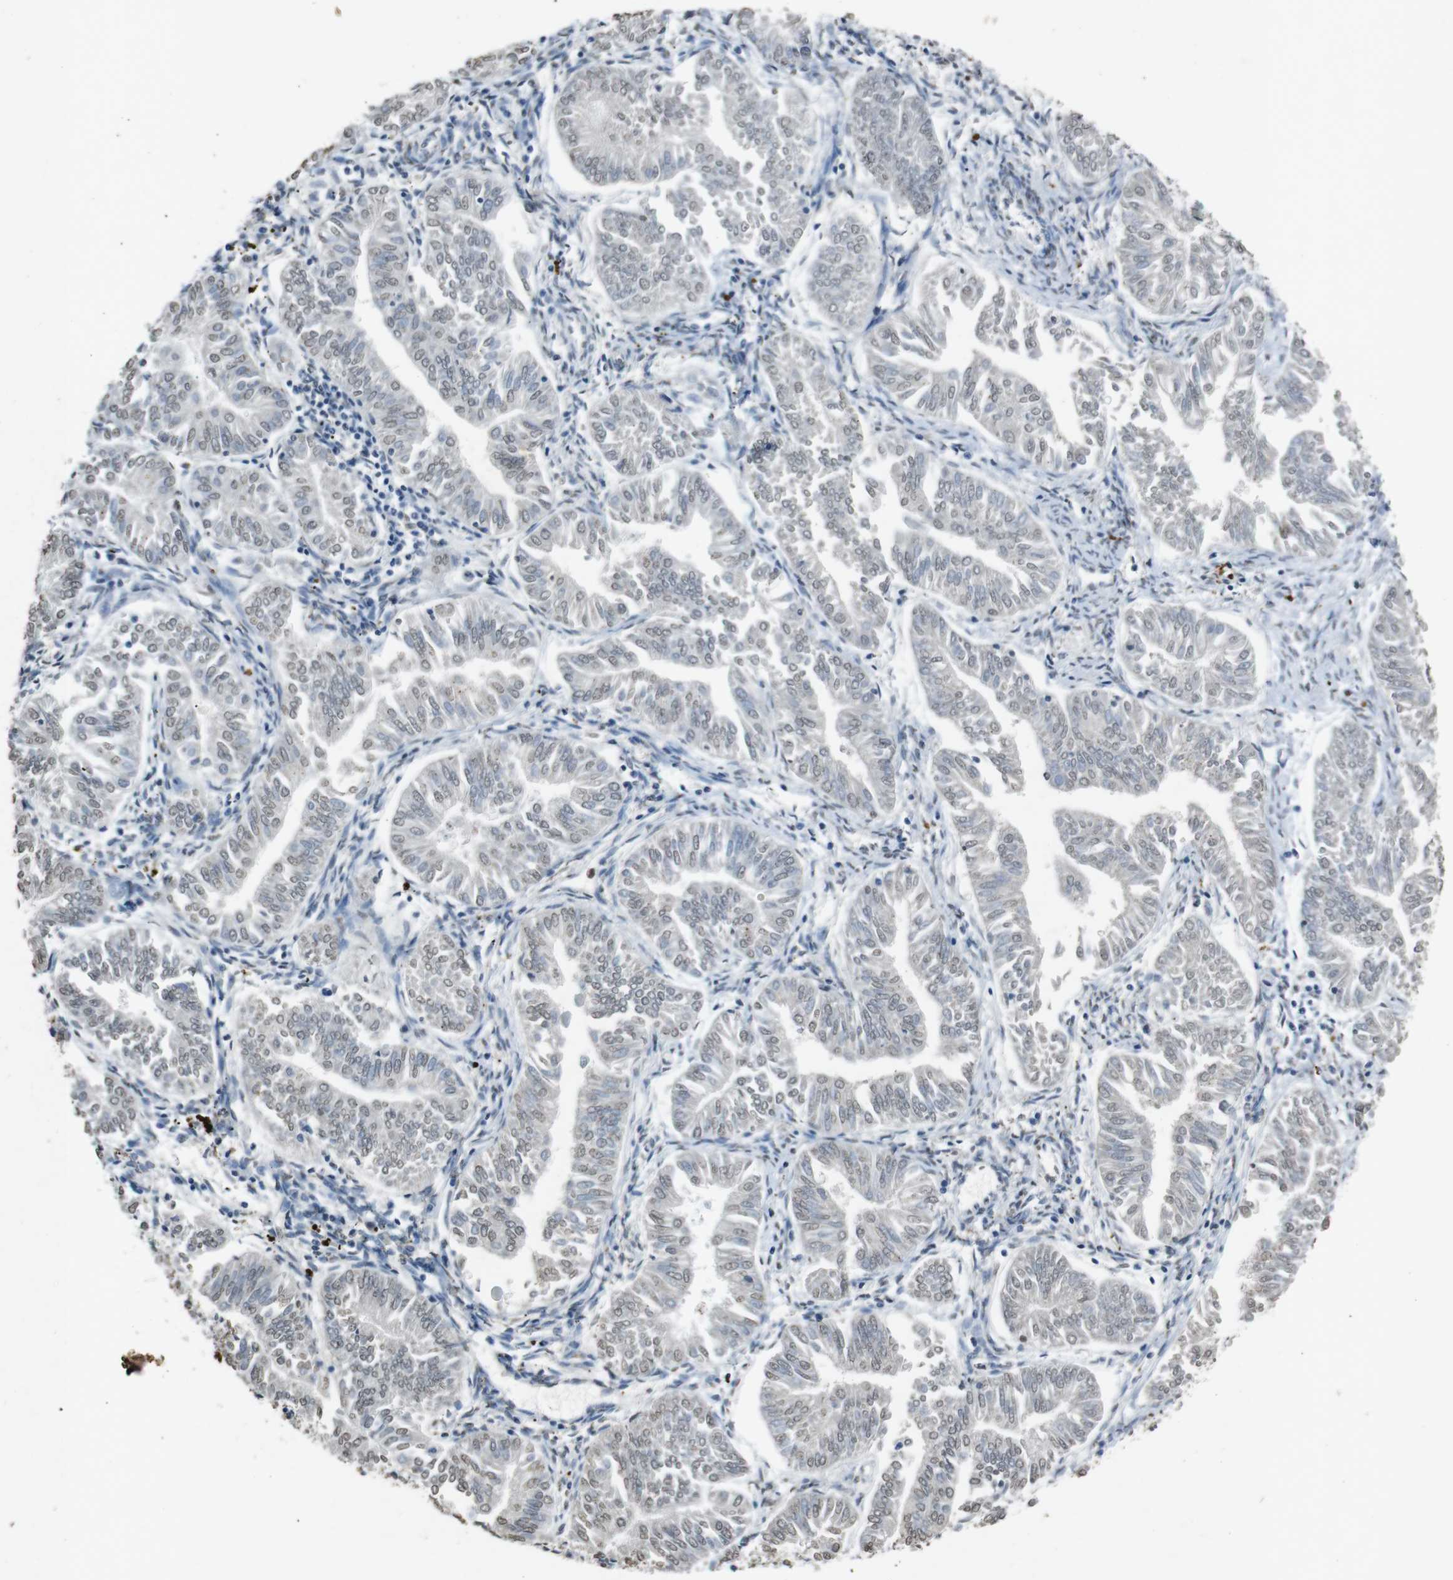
{"staining": {"intensity": "negative", "quantity": "none", "location": "none"}, "tissue": "endometrial cancer", "cell_type": "Tumor cells", "image_type": "cancer", "snomed": [{"axis": "morphology", "description": "Adenocarcinoma, NOS"}, {"axis": "topography", "description": "Endometrium"}], "caption": "The immunohistochemistry (IHC) photomicrograph has no significant positivity in tumor cells of endometrial cancer (adenocarcinoma) tissue. (Stains: DAB immunohistochemistry with hematoxylin counter stain, Microscopy: brightfield microscopy at high magnification).", "gene": "STBD1", "patient": {"sex": "female", "age": 53}}